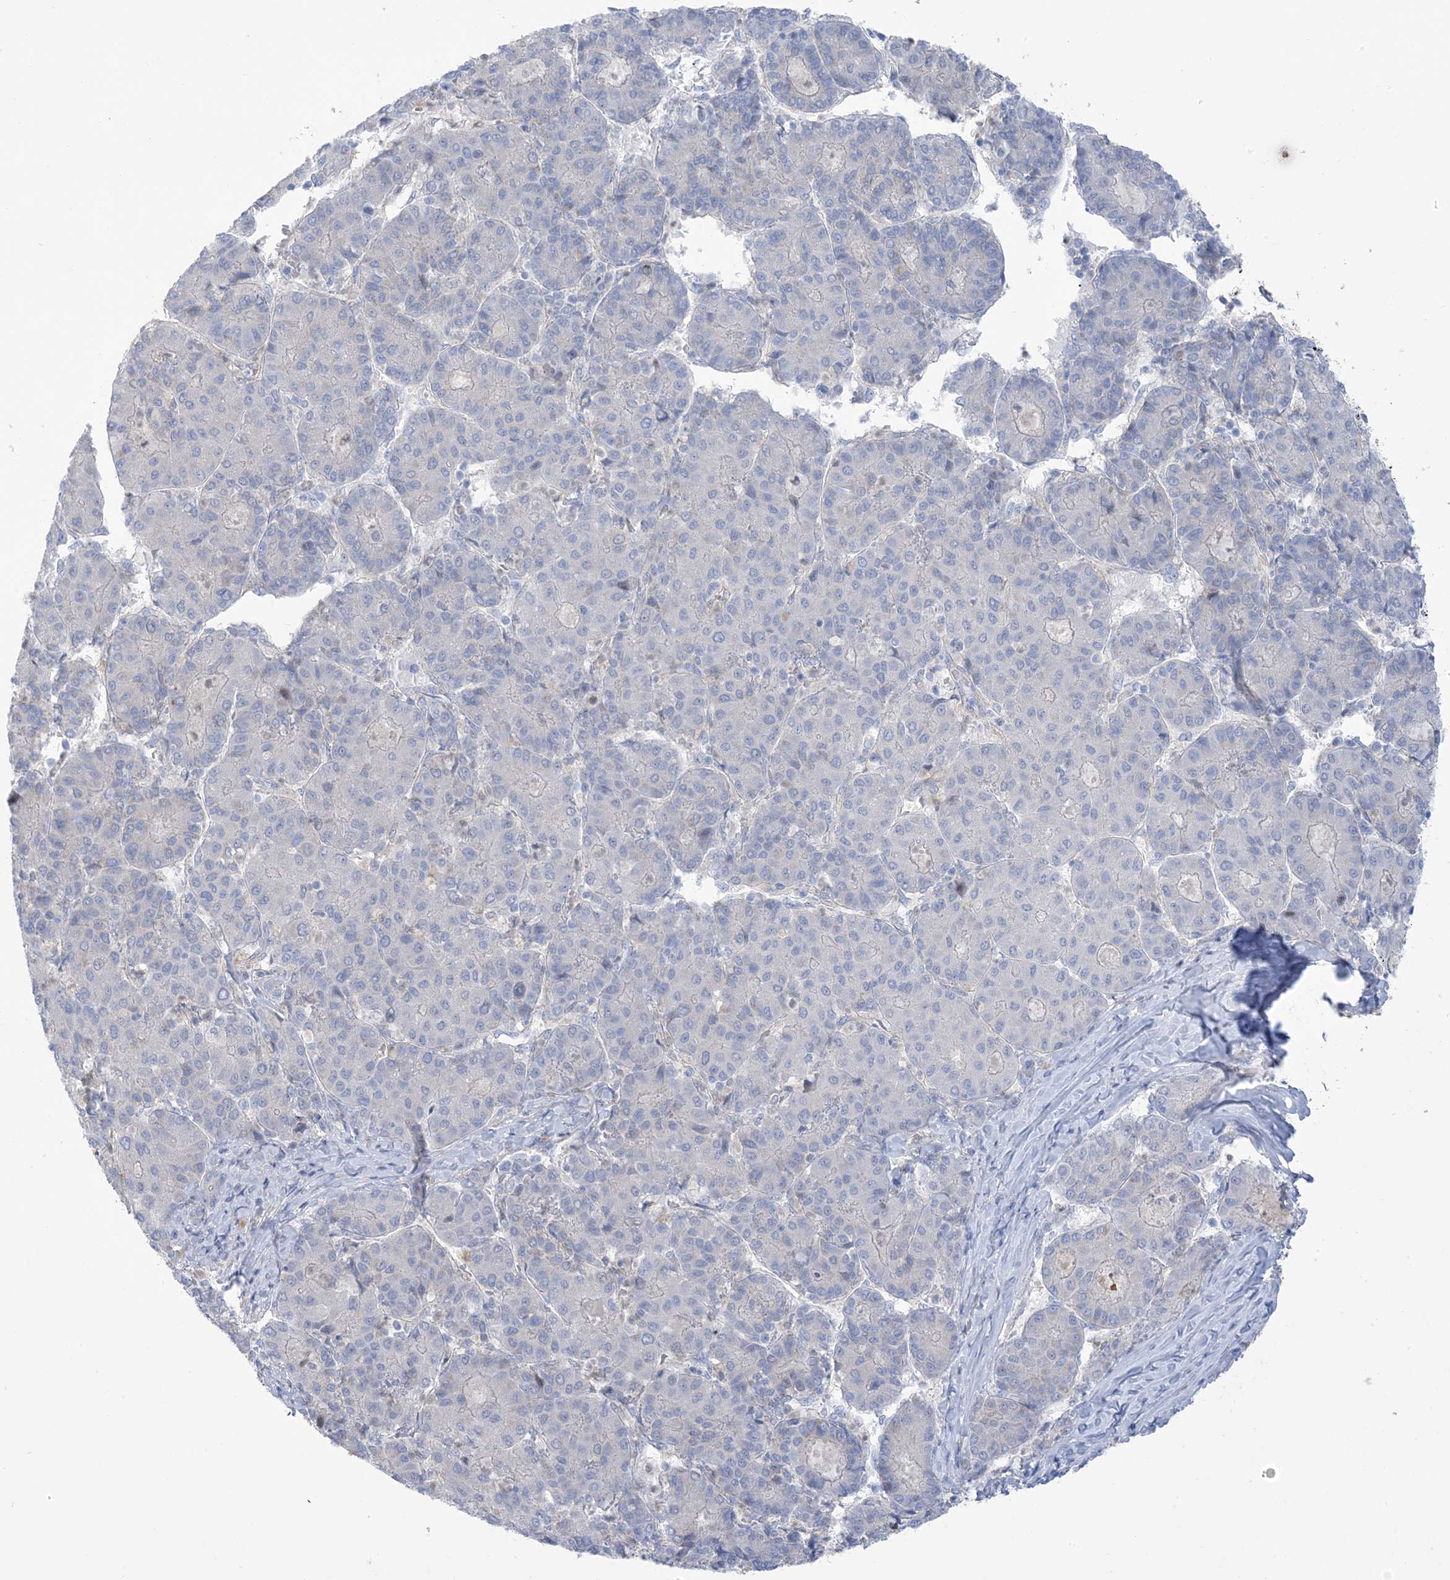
{"staining": {"intensity": "negative", "quantity": "none", "location": "none"}, "tissue": "liver cancer", "cell_type": "Tumor cells", "image_type": "cancer", "snomed": [{"axis": "morphology", "description": "Carcinoma, Hepatocellular, NOS"}, {"axis": "topography", "description": "Liver"}], "caption": "An IHC image of liver cancer (hepatocellular carcinoma) is shown. There is no staining in tumor cells of liver cancer (hepatocellular carcinoma).", "gene": "MTHFD2L", "patient": {"sex": "male", "age": 65}}